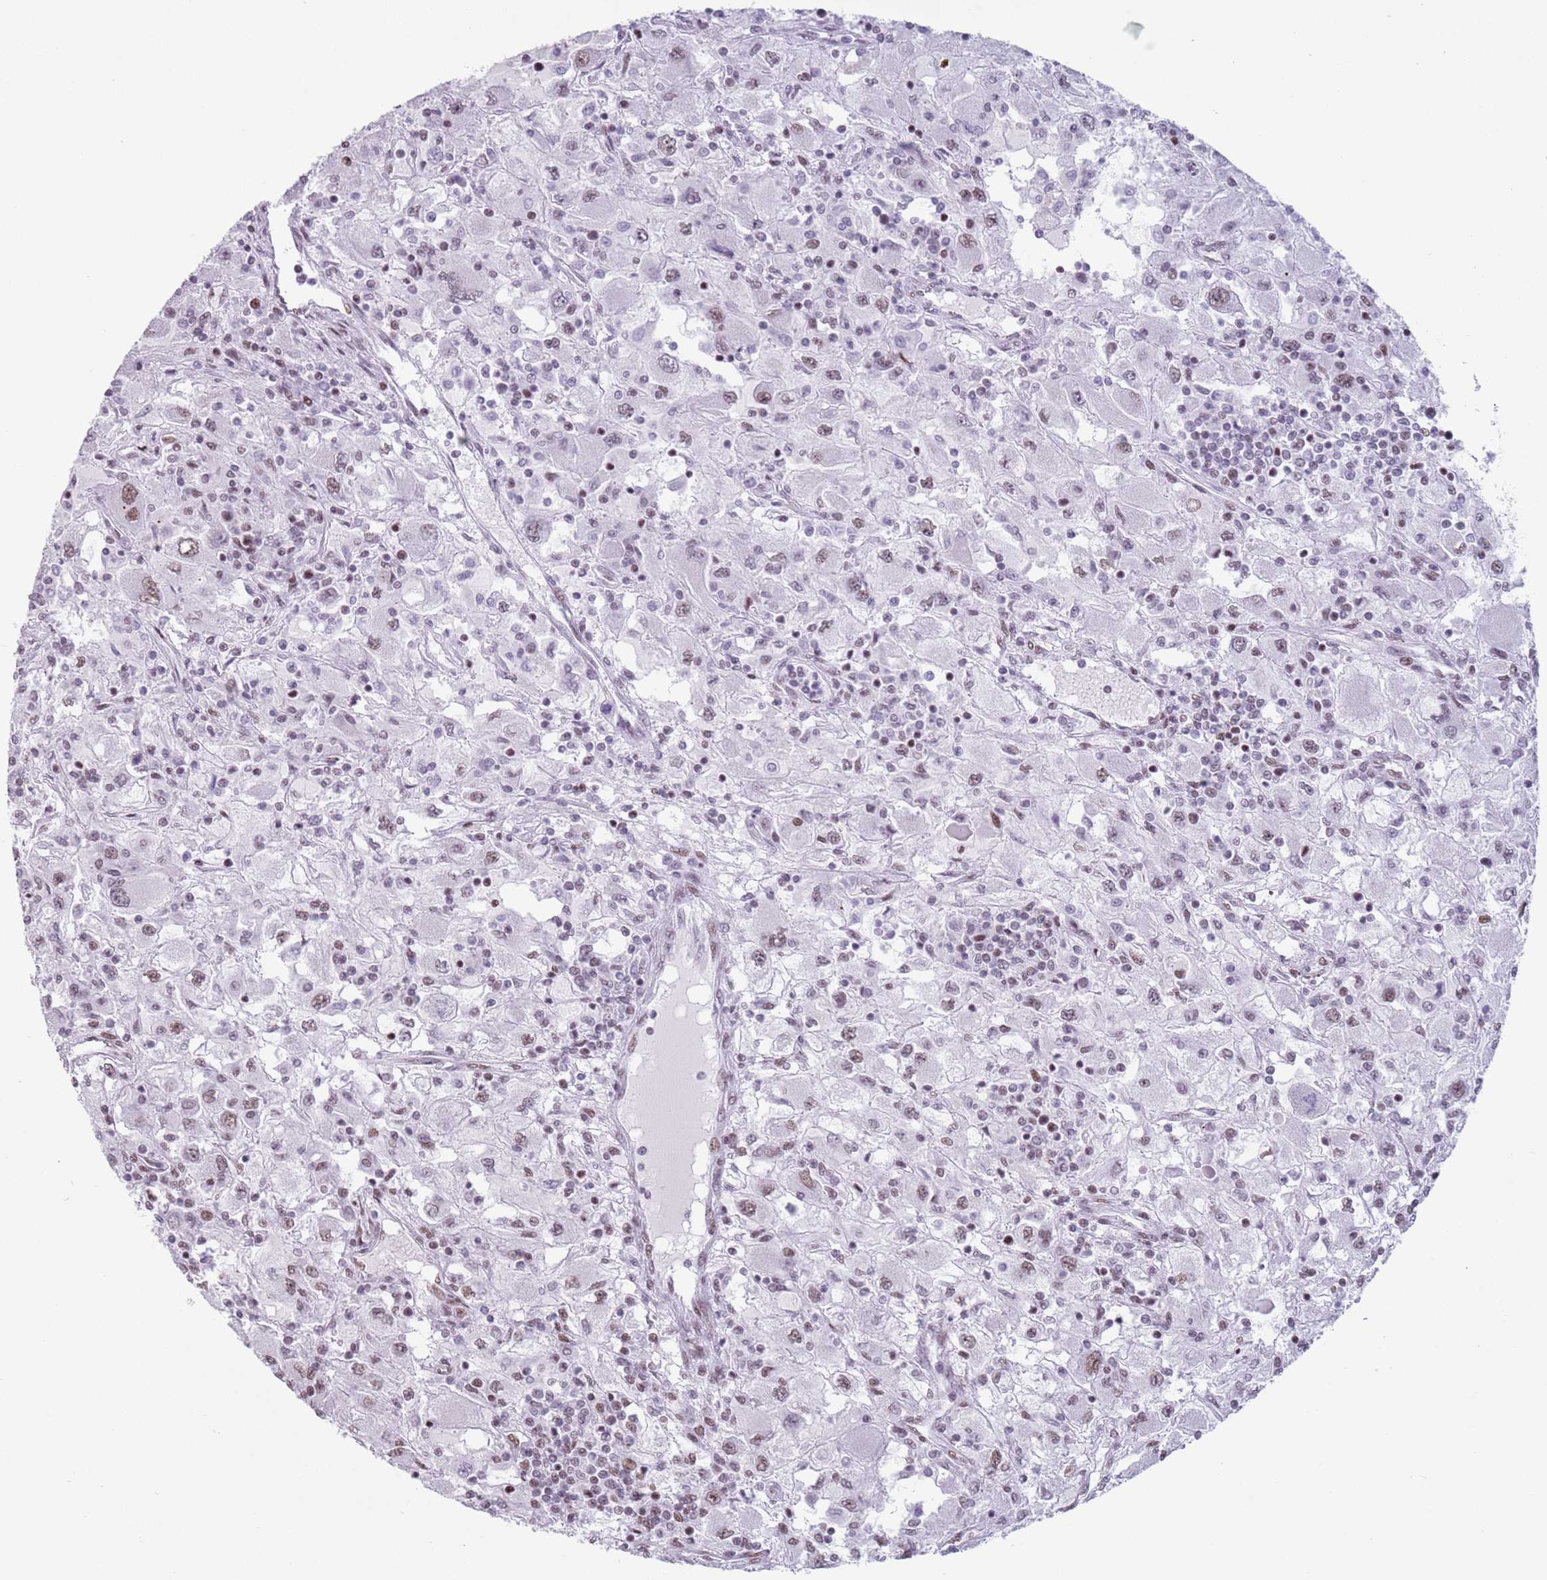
{"staining": {"intensity": "moderate", "quantity": "25%-75%", "location": "nuclear"}, "tissue": "renal cancer", "cell_type": "Tumor cells", "image_type": "cancer", "snomed": [{"axis": "morphology", "description": "Adenocarcinoma, NOS"}, {"axis": "topography", "description": "Kidney"}], "caption": "Human renal adenocarcinoma stained for a protein (brown) exhibits moderate nuclear positive positivity in about 25%-75% of tumor cells.", "gene": "FAM104B", "patient": {"sex": "female", "age": 67}}